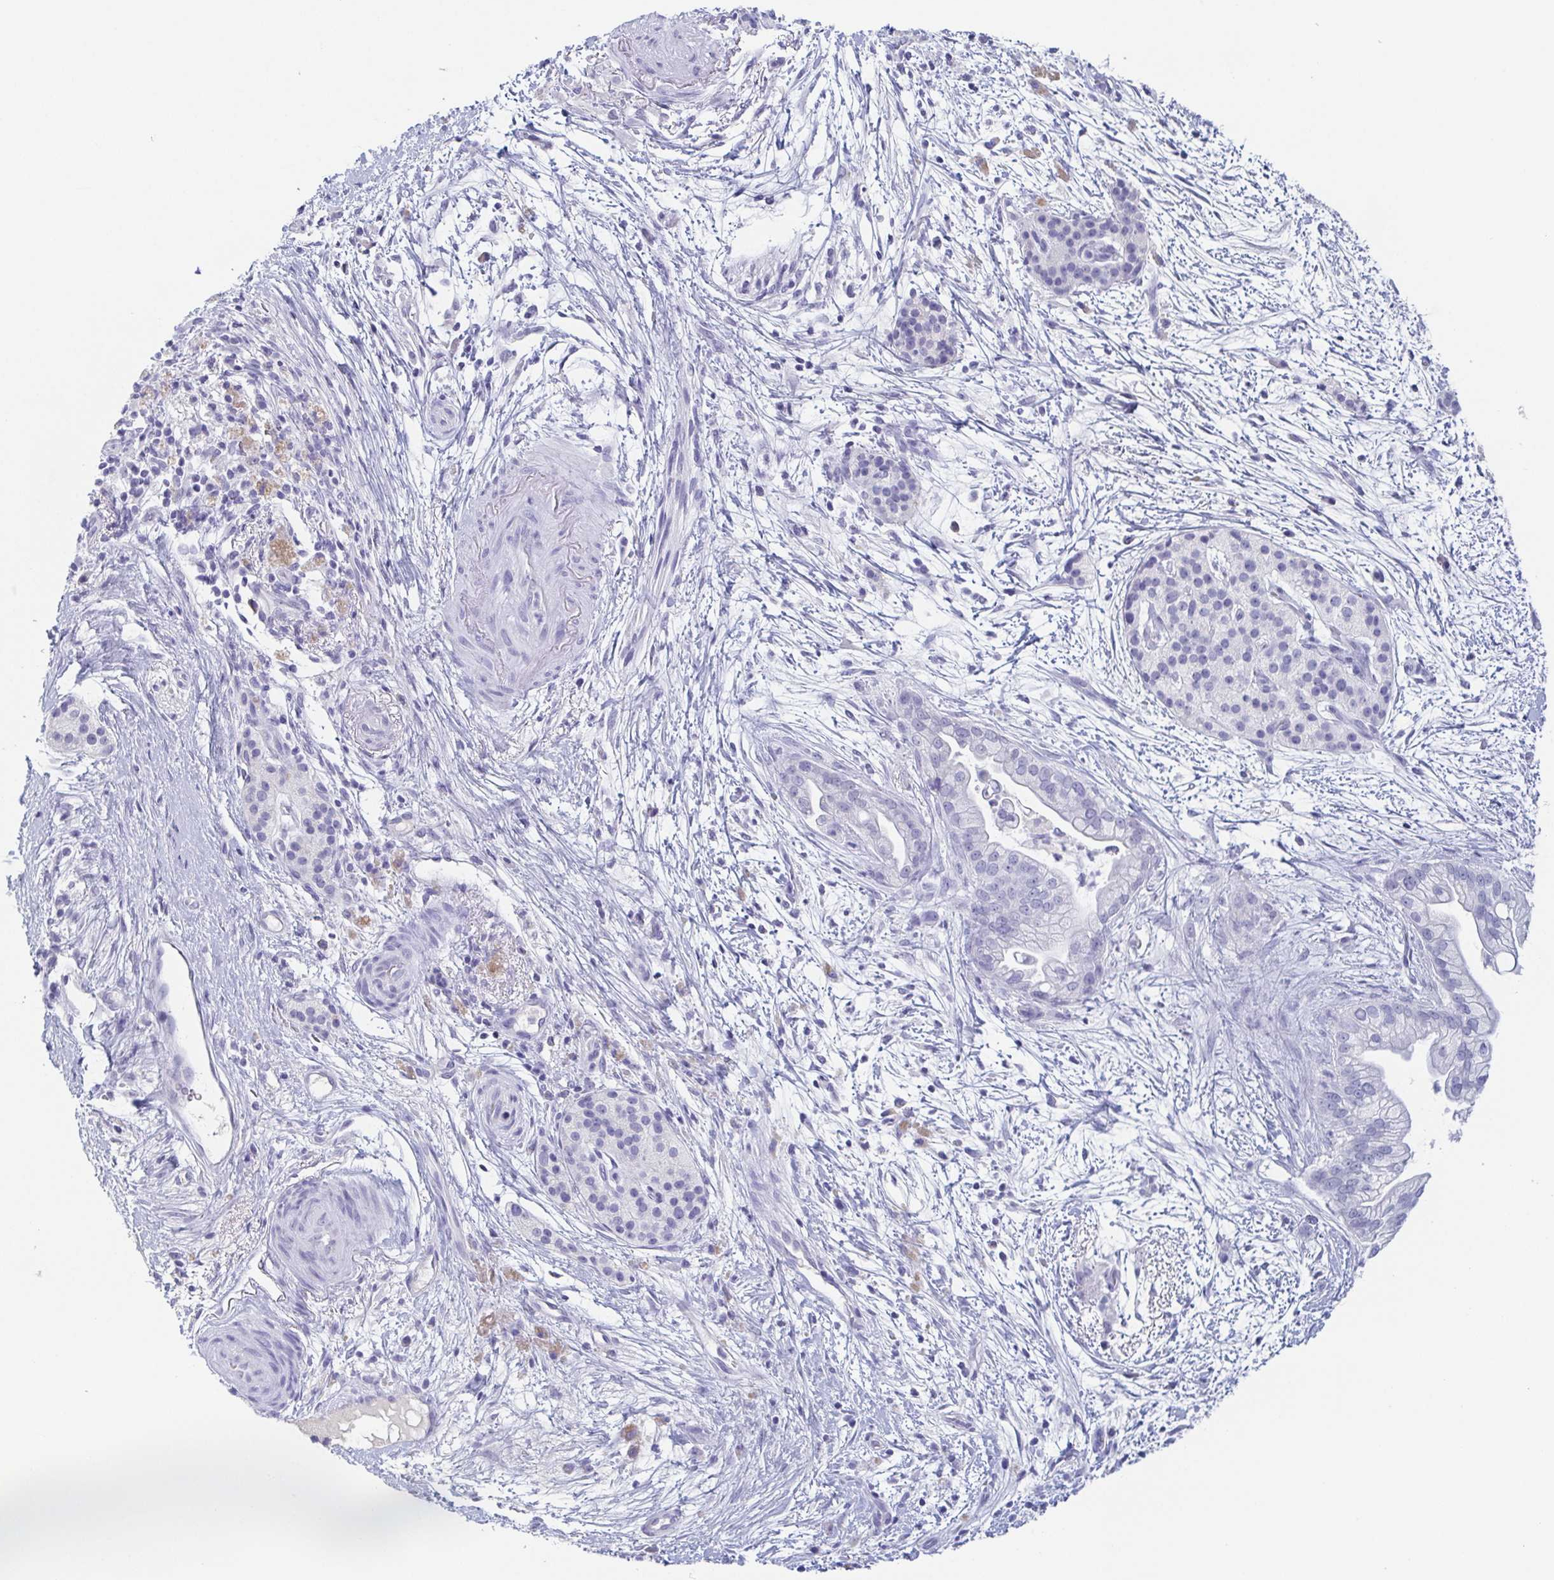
{"staining": {"intensity": "negative", "quantity": "none", "location": "none"}, "tissue": "pancreatic cancer", "cell_type": "Tumor cells", "image_type": "cancer", "snomed": [{"axis": "morphology", "description": "Adenocarcinoma, NOS"}, {"axis": "topography", "description": "Pancreas"}], "caption": "Tumor cells show no significant staining in adenocarcinoma (pancreatic).", "gene": "ITLN1", "patient": {"sex": "female", "age": 69}}